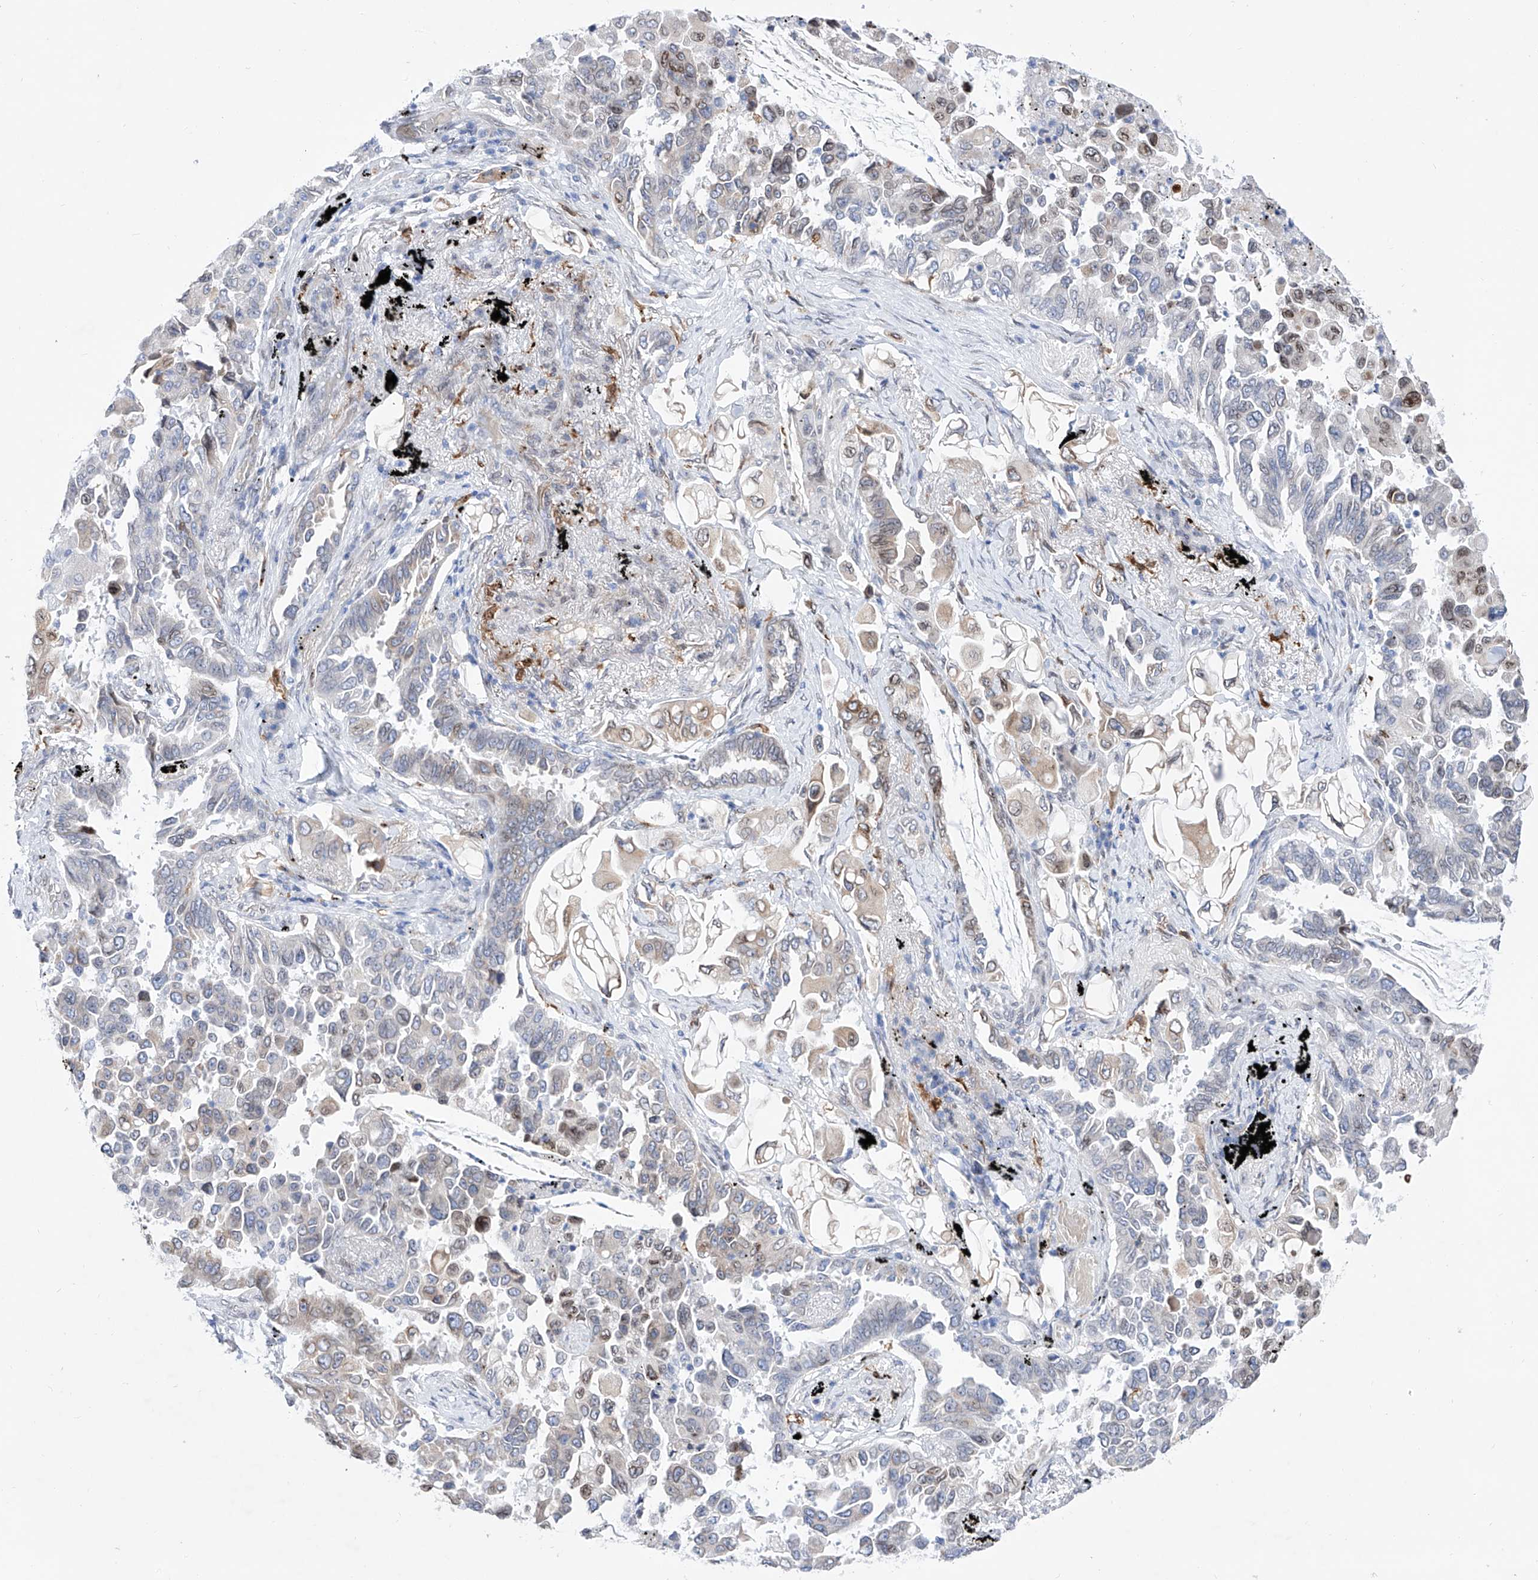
{"staining": {"intensity": "weak", "quantity": "<25%", "location": "nuclear"}, "tissue": "lung cancer", "cell_type": "Tumor cells", "image_type": "cancer", "snomed": [{"axis": "morphology", "description": "Adenocarcinoma, NOS"}, {"axis": "topography", "description": "Lung"}], "caption": "A micrograph of human lung cancer (adenocarcinoma) is negative for staining in tumor cells.", "gene": "LCLAT1", "patient": {"sex": "female", "age": 67}}